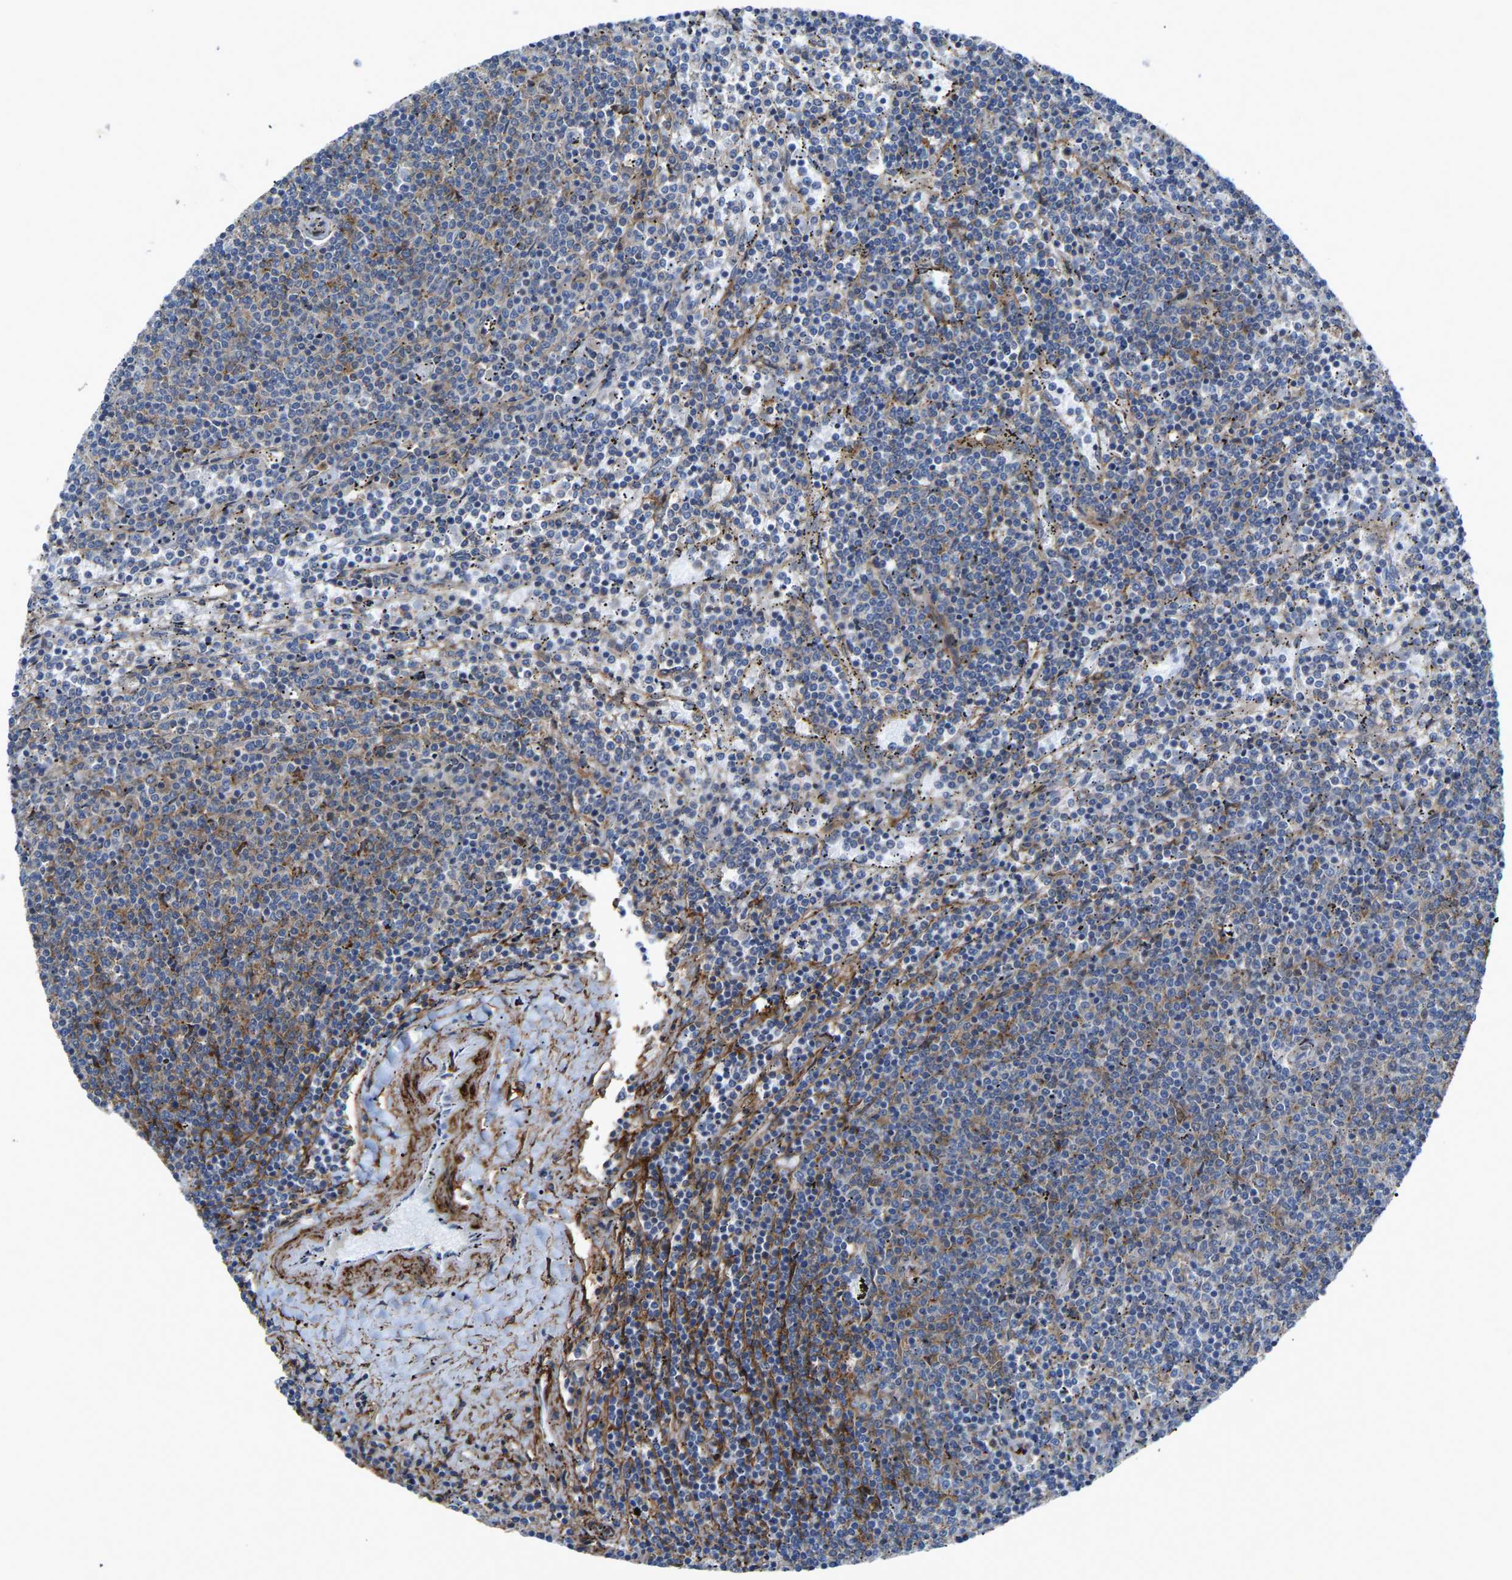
{"staining": {"intensity": "weak", "quantity": "<25%", "location": "cytoplasmic/membranous"}, "tissue": "lymphoma", "cell_type": "Tumor cells", "image_type": "cancer", "snomed": [{"axis": "morphology", "description": "Malignant lymphoma, non-Hodgkin's type, Low grade"}, {"axis": "topography", "description": "Spleen"}], "caption": "Immunohistochemistry photomicrograph of lymphoma stained for a protein (brown), which shows no expression in tumor cells.", "gene": "DDX5", "patient": {"sex": "female", "age": 50}}